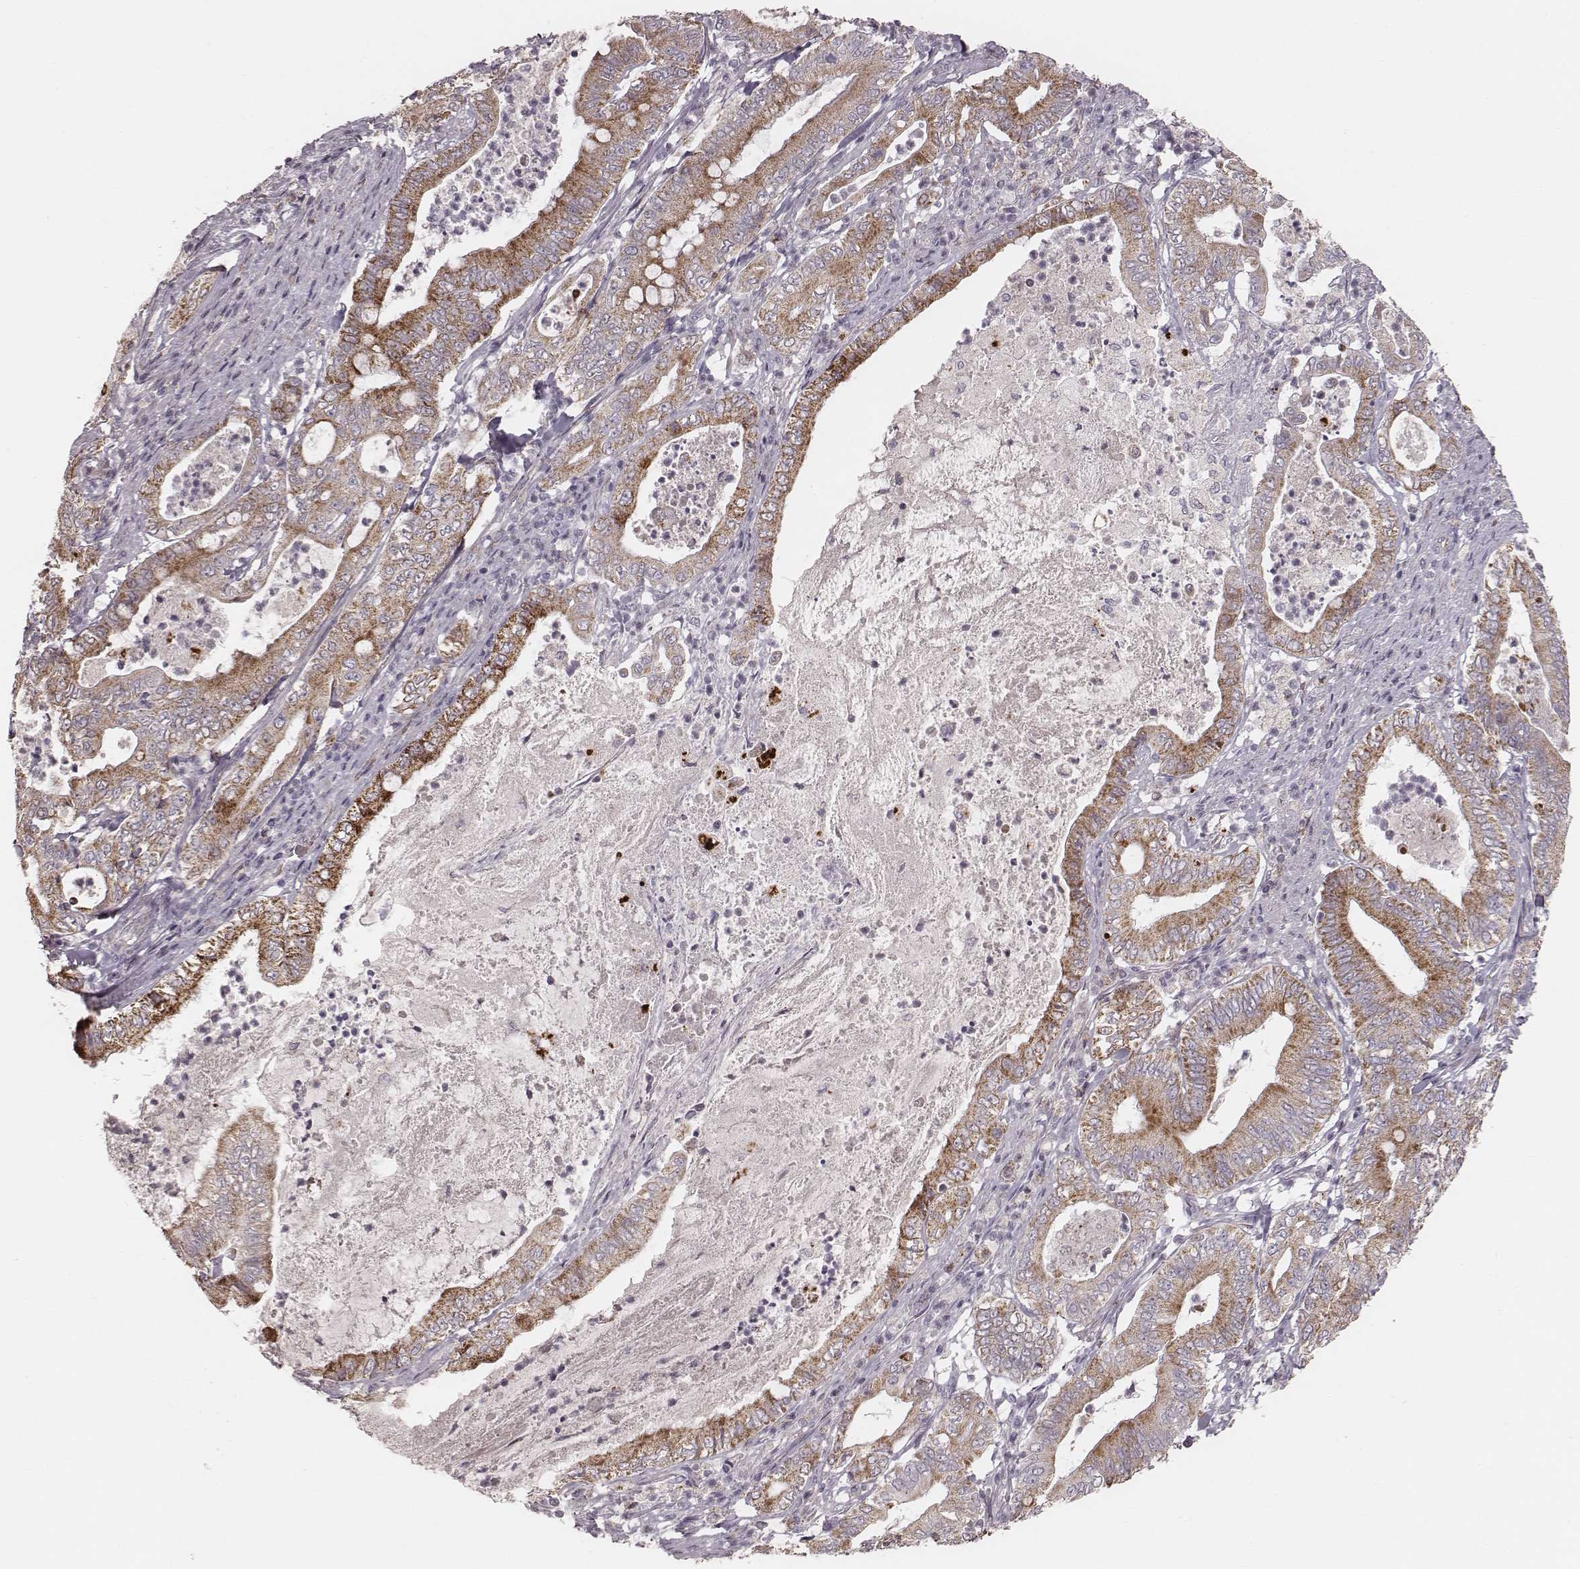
{"staining": {"intensity": "moderate", "quantity": ">75%", "location": "cytoplasmic/membranous"}, "tissue": "pancreatic cancer", "cell_type": "Tumor cells", "image_type": "cancer", "snomed": [{"axis": "morphology", "description": "Adenocarcinoma, NOS"}, {"axis": "topography", "description": "Pancreas"}], "caption": "Immunohistochemistry staining of pancreatic cancer (adenocarcinoma), which exhibits medium levels of moderate cytoplasmic/membranous expression in approximately >75% of tumor cells indicating moderate cytoplasmic/membranous protein staining. The staining was performed using DAB (brown) for protein detection and nuclei were counterstained in hematoxylin (blue).", "gene": "TUFM", "patient": {"sex": "male", "age": 71}}